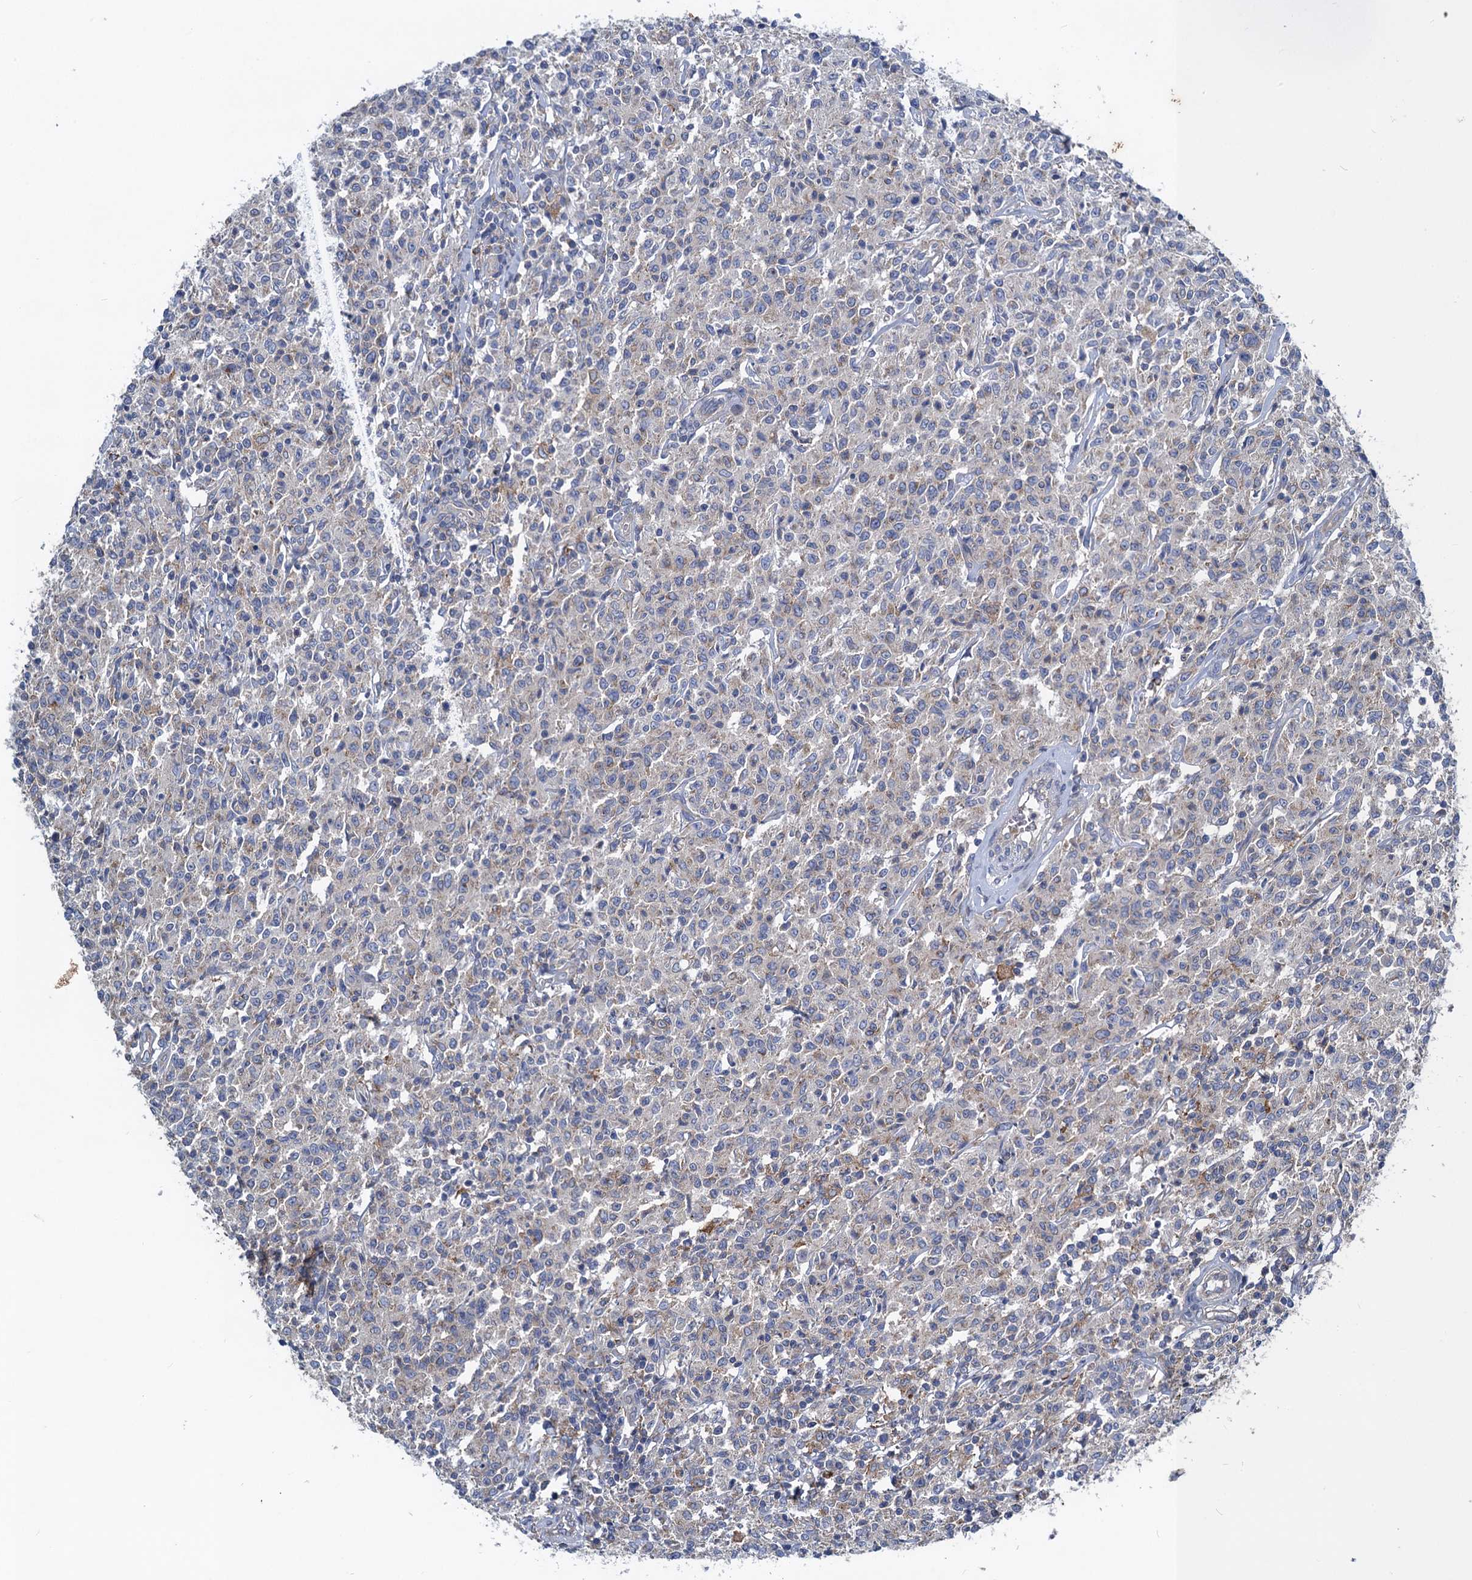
{"staining": {"intensity": "negative", "quantity": "none", "location": "none"}, "tissue": "lymphoma", "cell_type": "Tumor cells", "image_type": "cancer", "snomed": [{"axis": "morphology", "description": "Malignant lymphoma, non-Hodgkin's type, Low grade"}, {"axis": "topography", "description": "Small intestine"}], "caption": "An immunohistochemistry (IHC) micrograph of malignant lymphoma, non-Hodgkin's type (low-grade) is shown. There is no staining in tumor cells of malignant lymphoma, non-Hodgkin's type (low-grade).", "gene": "SNAP29", "patient": {"sex": "female", "age": 59}}